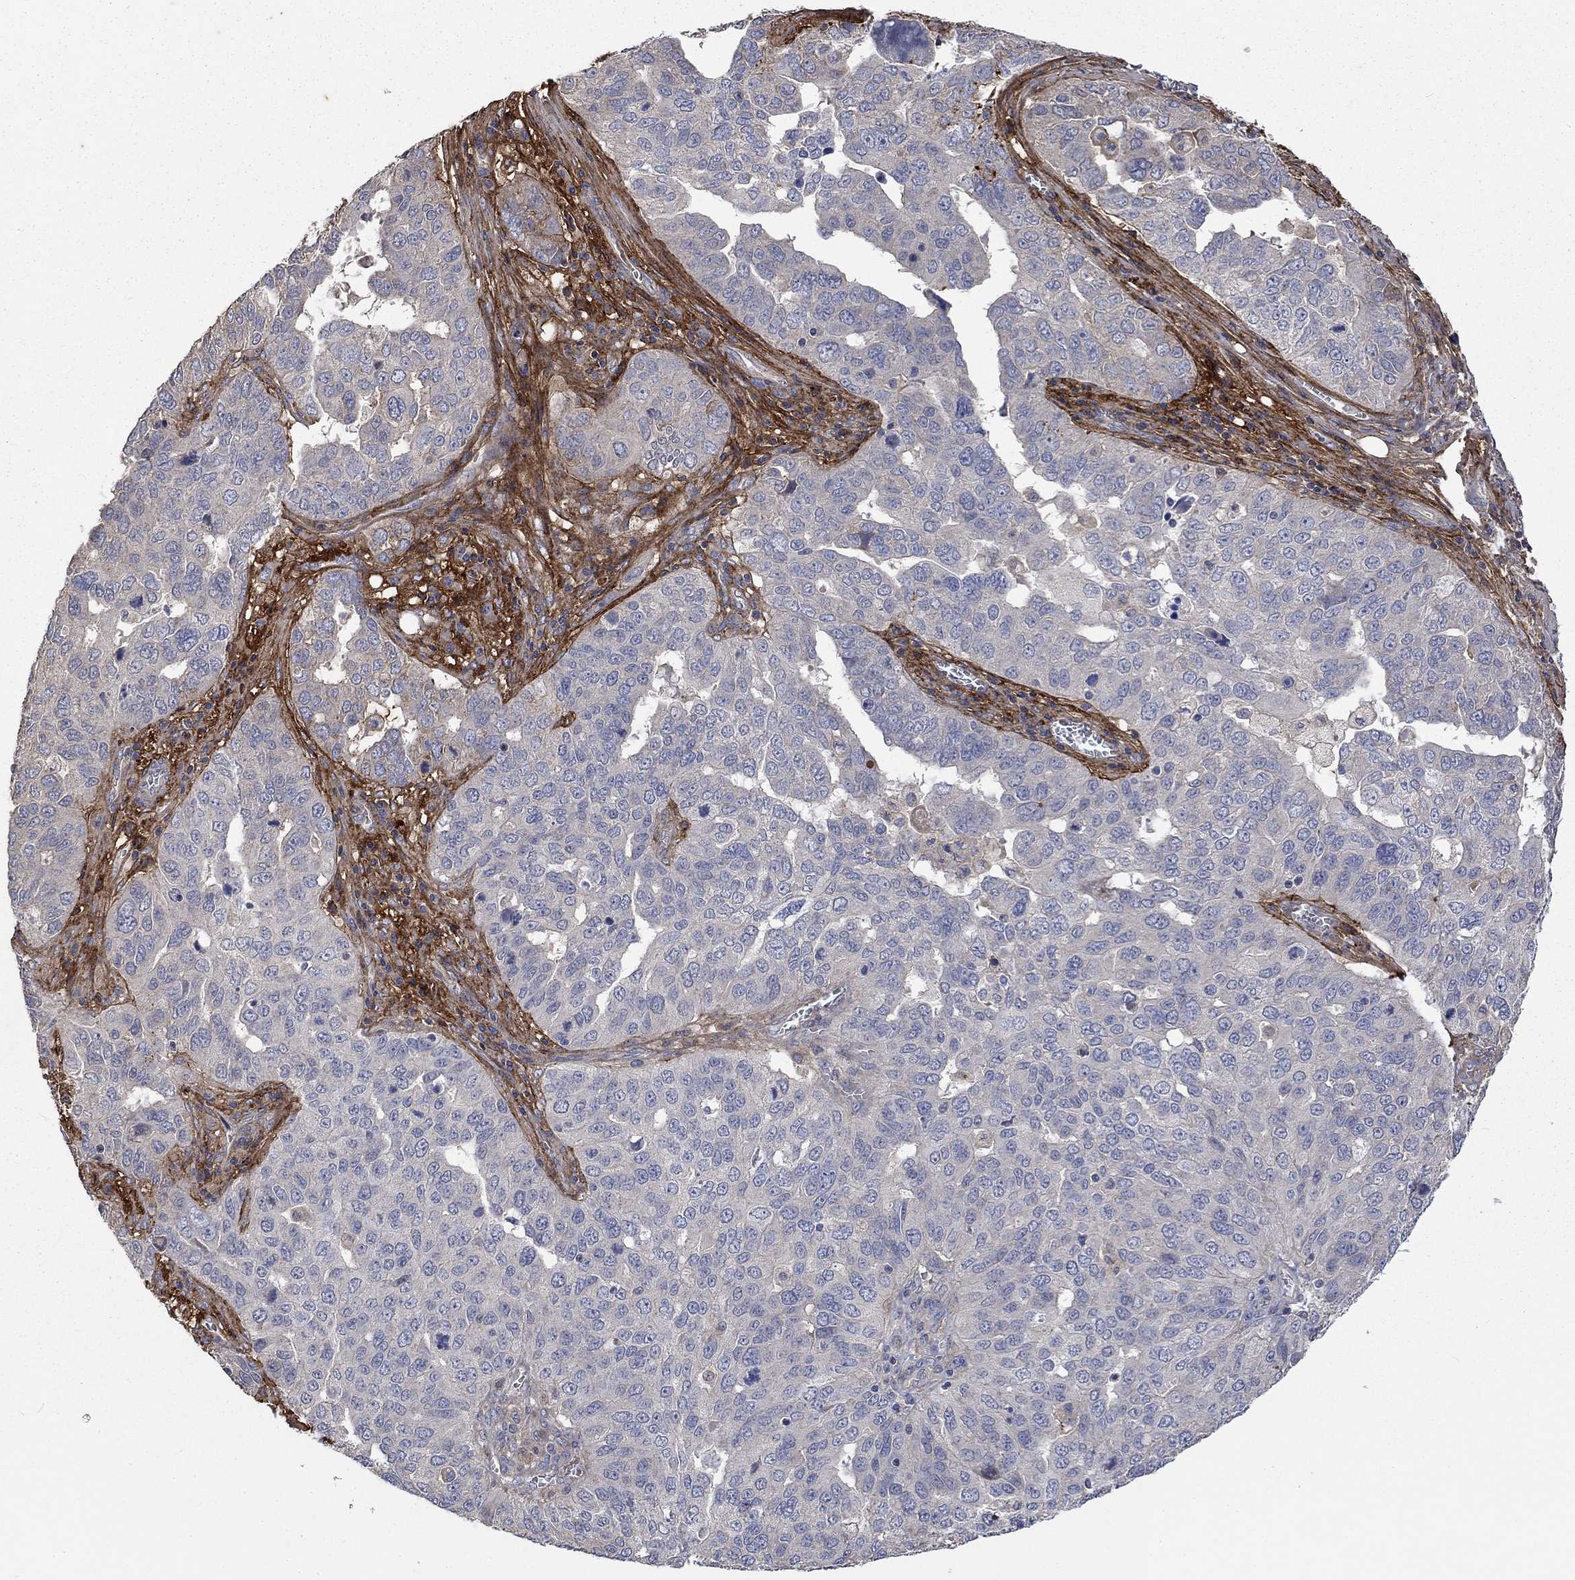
{"staining": {"intensity": "negative", "quantity": "none", "location": "none"}, "tissue": "ovarian cancer", "cell_type": "Tumor cells", "image_type": "cancer", "snomed": [{"axis": "morphology", "description": "Carcinoma, endometroid"}, {"axis": "topography", "description": "Soft tissue"}, {"axis": "topography", "description": "Ovary"}], "caption": "Immunohistochemistry micrograph of human ovarian cancer stained for a protein (brown), which displays no positivity in tumor cells.", "gene": "VCAN", "patient": {"sex": "female", "age": 52}}